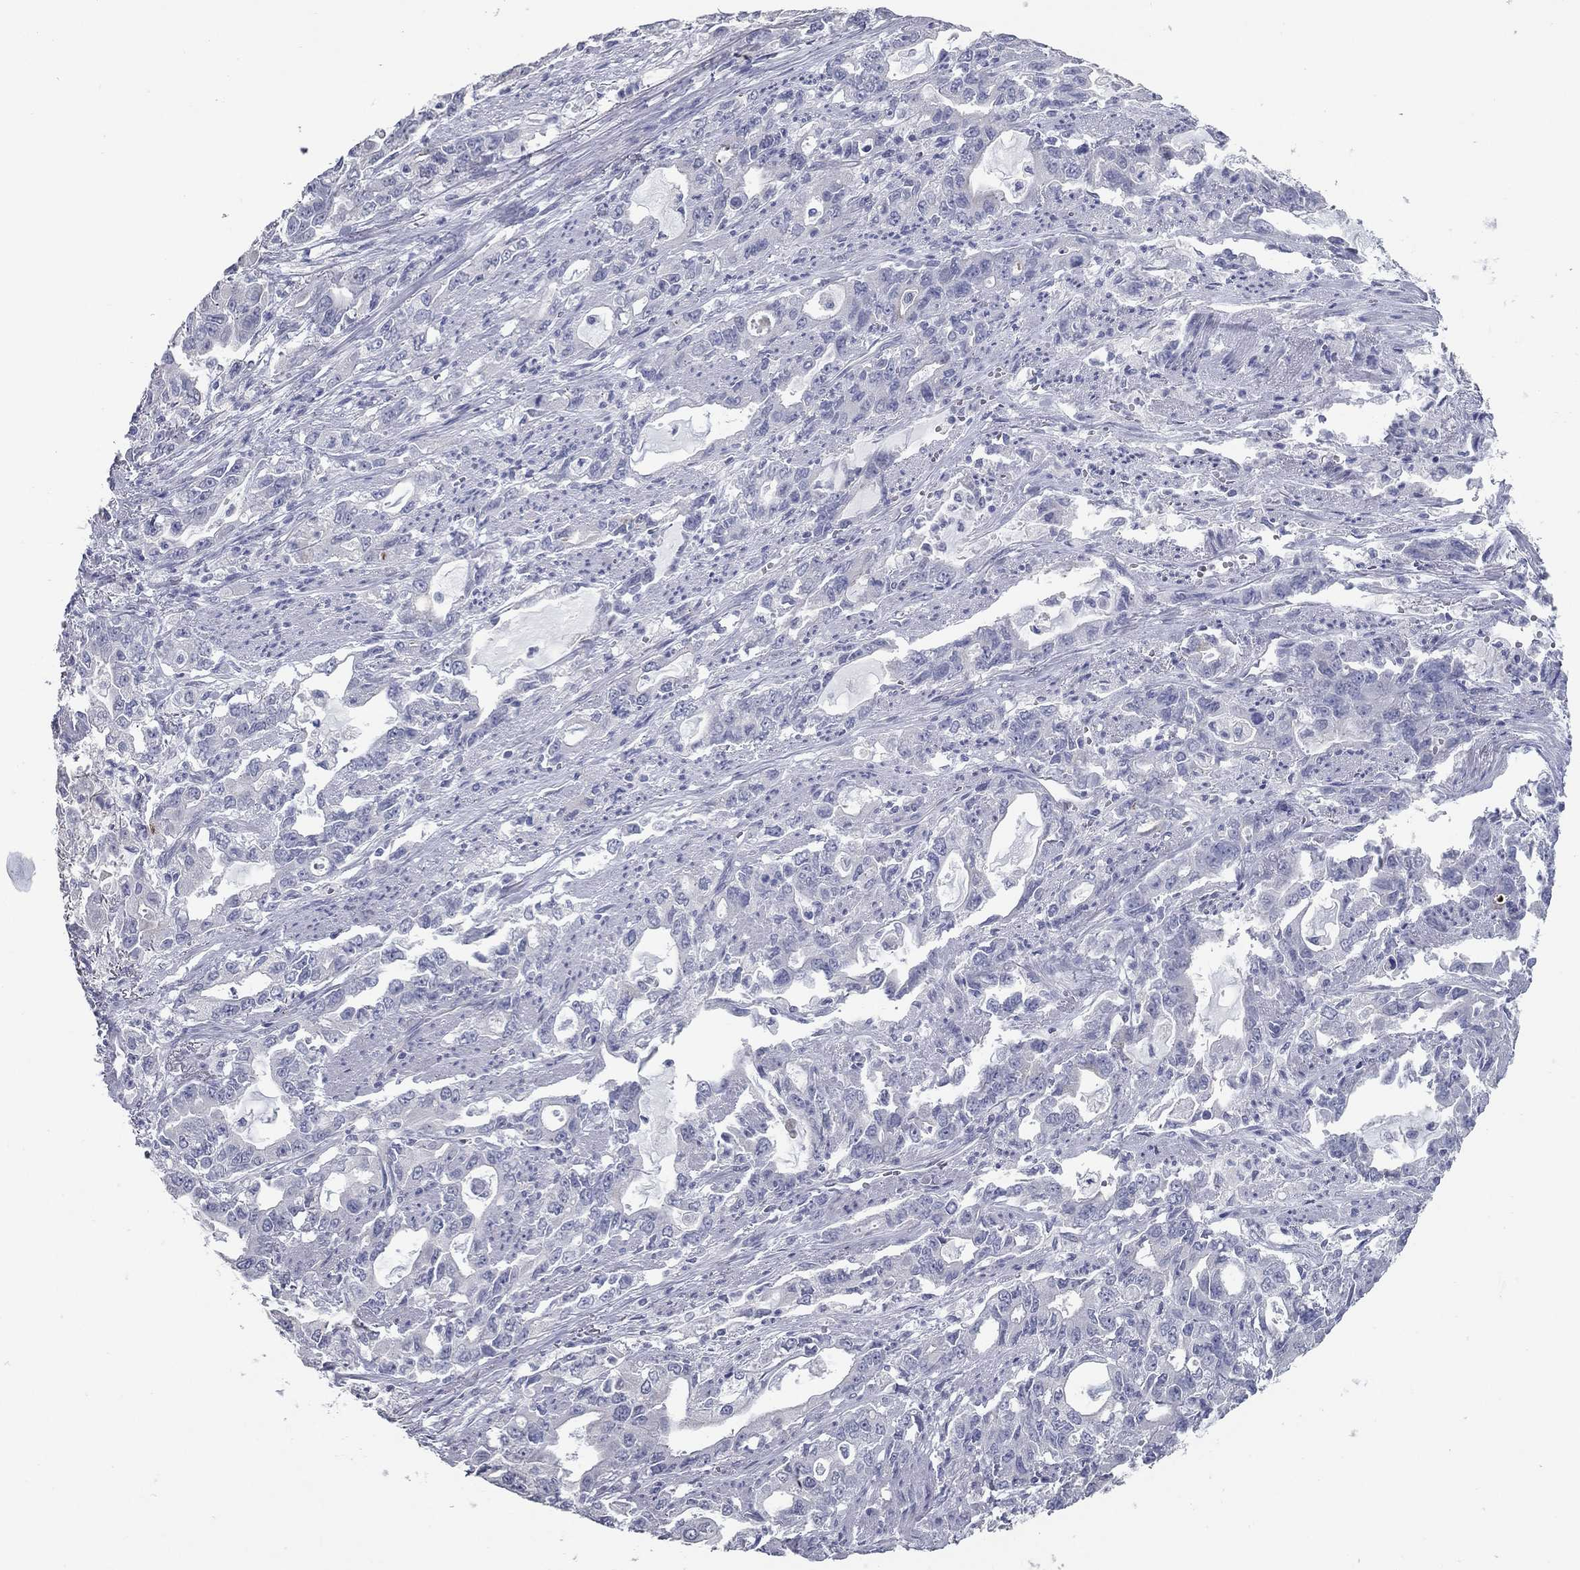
{"staining": {"intensity": "negative", "quantity": "none", "location": "none"}, "tissue": "stomach cancer", "cell_type": "Tumor cells", "image_type": "cancer", "snomed": [{"axis": "morphology", "description": "Adenocarcinoma, NOS"}, {"axis": "topography", "description": "Stomach, upper"}], "caption": "Immunohistochemistry of human stomach adenocarcinoma reveals no expression in tumor cells. (DAB (3,3'-diaminobenzidine) immunohistochemistry with hematoxylin counter stain).", "gene": "TAC1", "patient": {"sex": "male", "age": 85}}